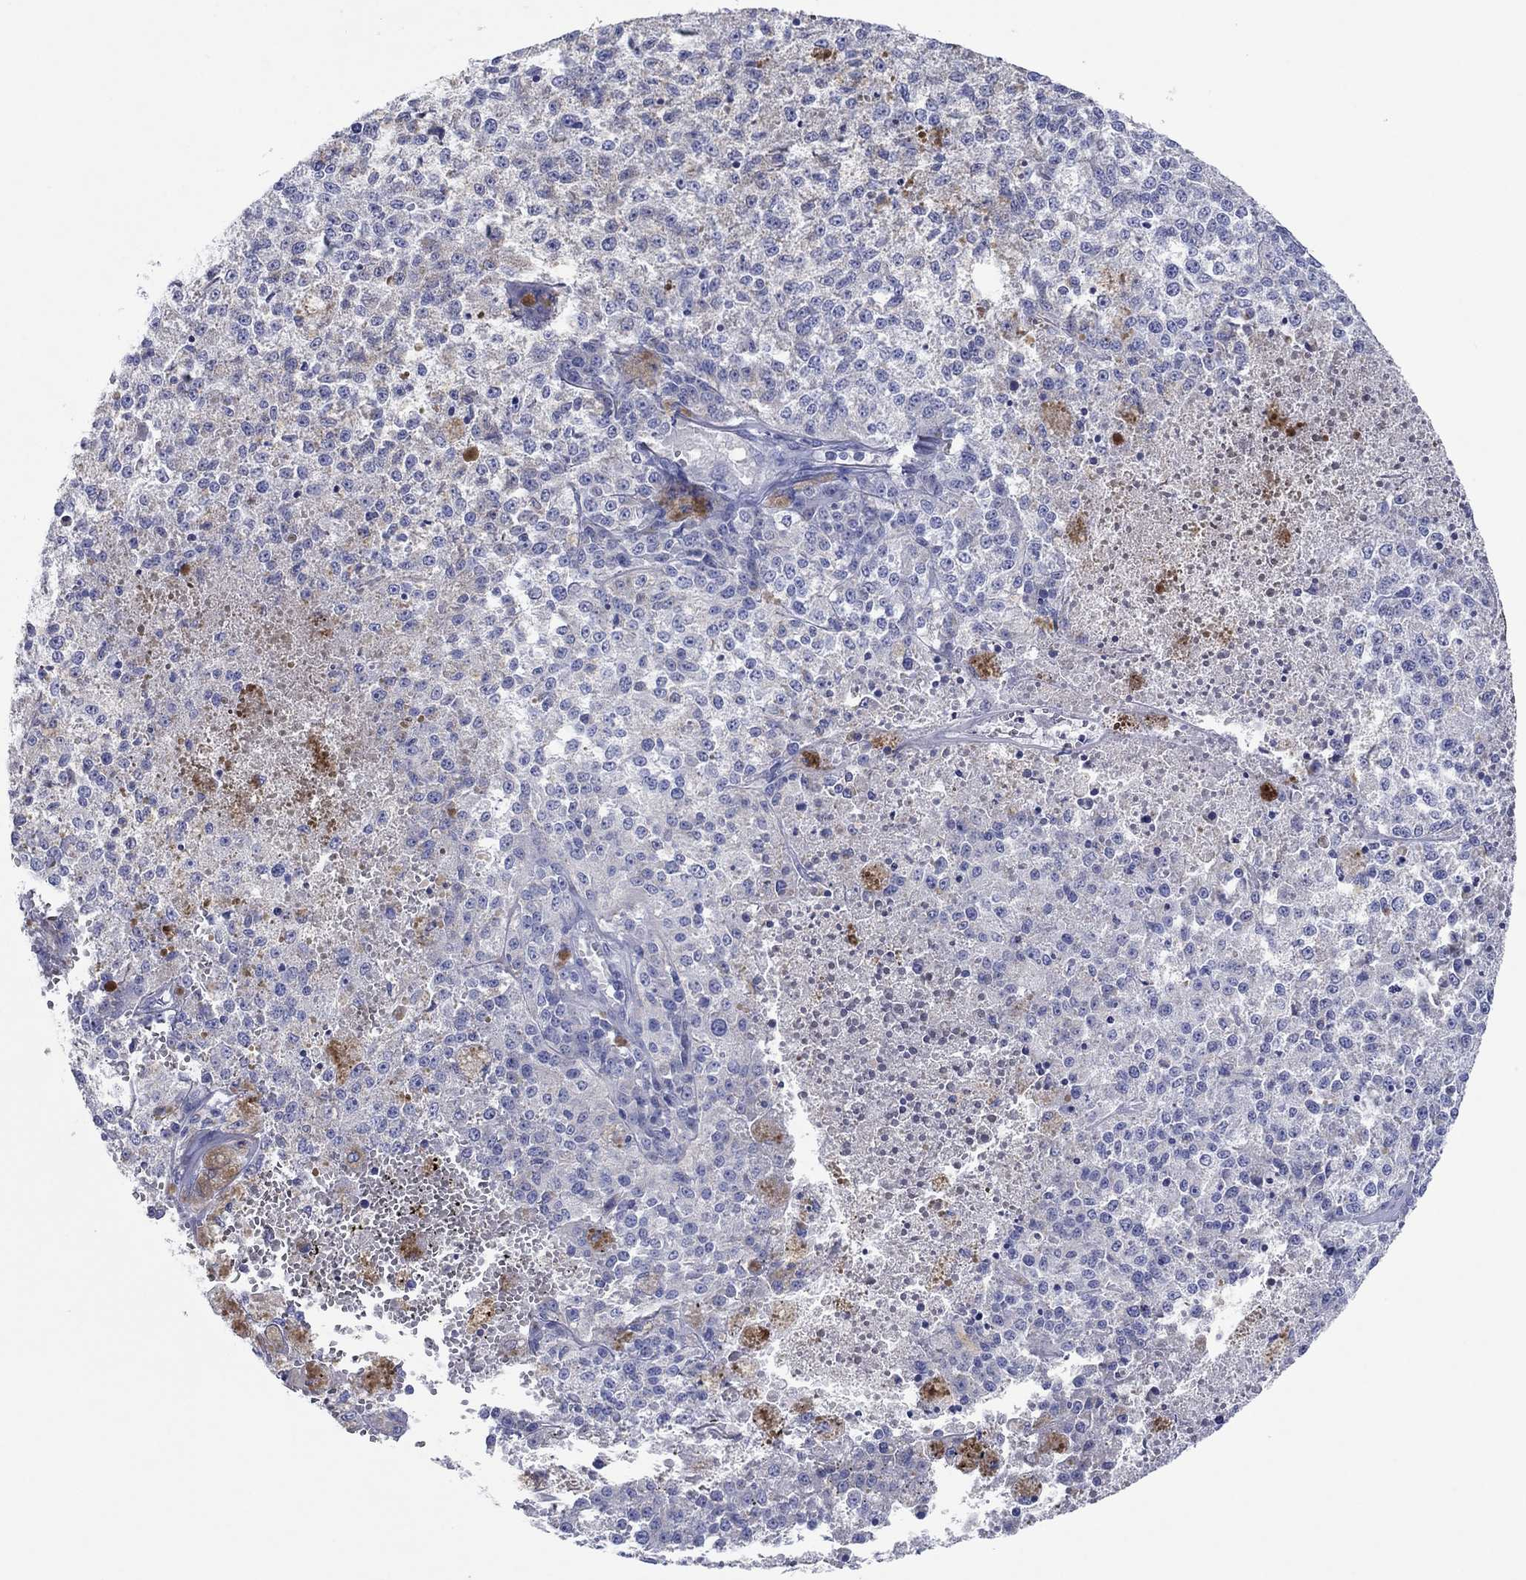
{"staining": {"intensity": "negative", "quantity": "none", "location": "none"}, "tissue": "melanoma", "cell_type": "Tumor cells", "image_type": "cancer", "snomed": [{"axis": "morphology", "description": "Malignant melanoma, Metastatic site"}, {"axis": "topography", "description": "Lymph node"}], "caption": "Immunohistochemistry histopathology image of neoplastic tissue: melanoma stained with DAB reveals no significant protein positivity in tumor cells. (Stains: DAB immunohistochemistry (IHC) with hematoxylin counter stain, Microscopy: brightfield microscopy at high magnification).", "gene": "HCRT", "patient": {"sex": "female", "age": 64}}